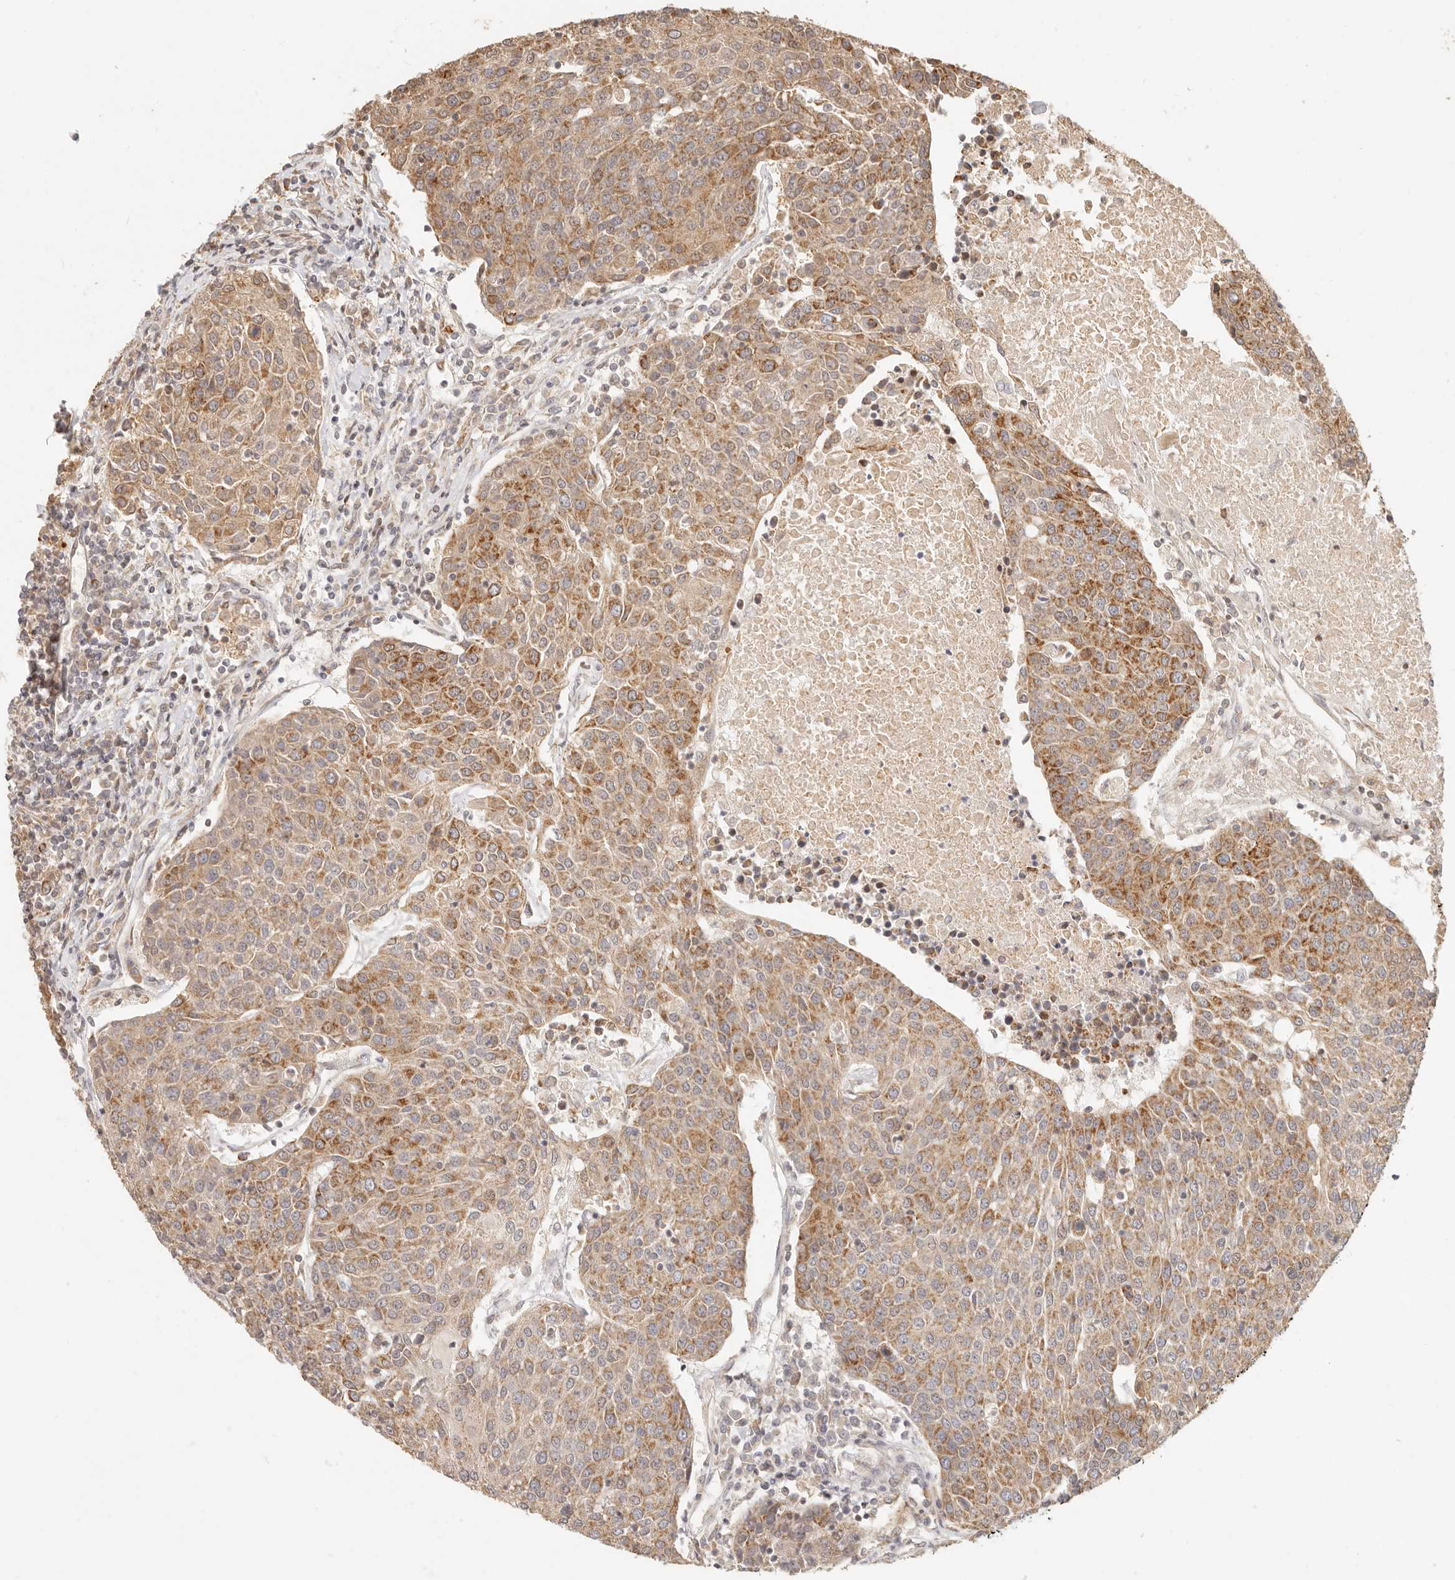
{"staining": {"intensity": "moderate", "quantity": ">75%", "location": "cytoplasmic/membranous"}, "tissue": "urothelial cancer", "cell_type": "Tumor cells", "image_type": "cancer", "snomed": [{"axis": "morphology", "description": "Urothelial carcinoma, High grade"}, {"axis": "topography", "description": "Urinary bladder"}], "caption": "Protein expression analysis of human urothelial cancer reveals moderate cytoplasmic/membranous staining in approximately >75% of tumor cells. The staining was performed using DAB (3,3'-diaminobenzidine), with brown indicating positive protein expression. Nuclei are stained blue with hematoxylin.", "gene": "TIMM17A", "patient": {"sex": "female", "age": 85}}